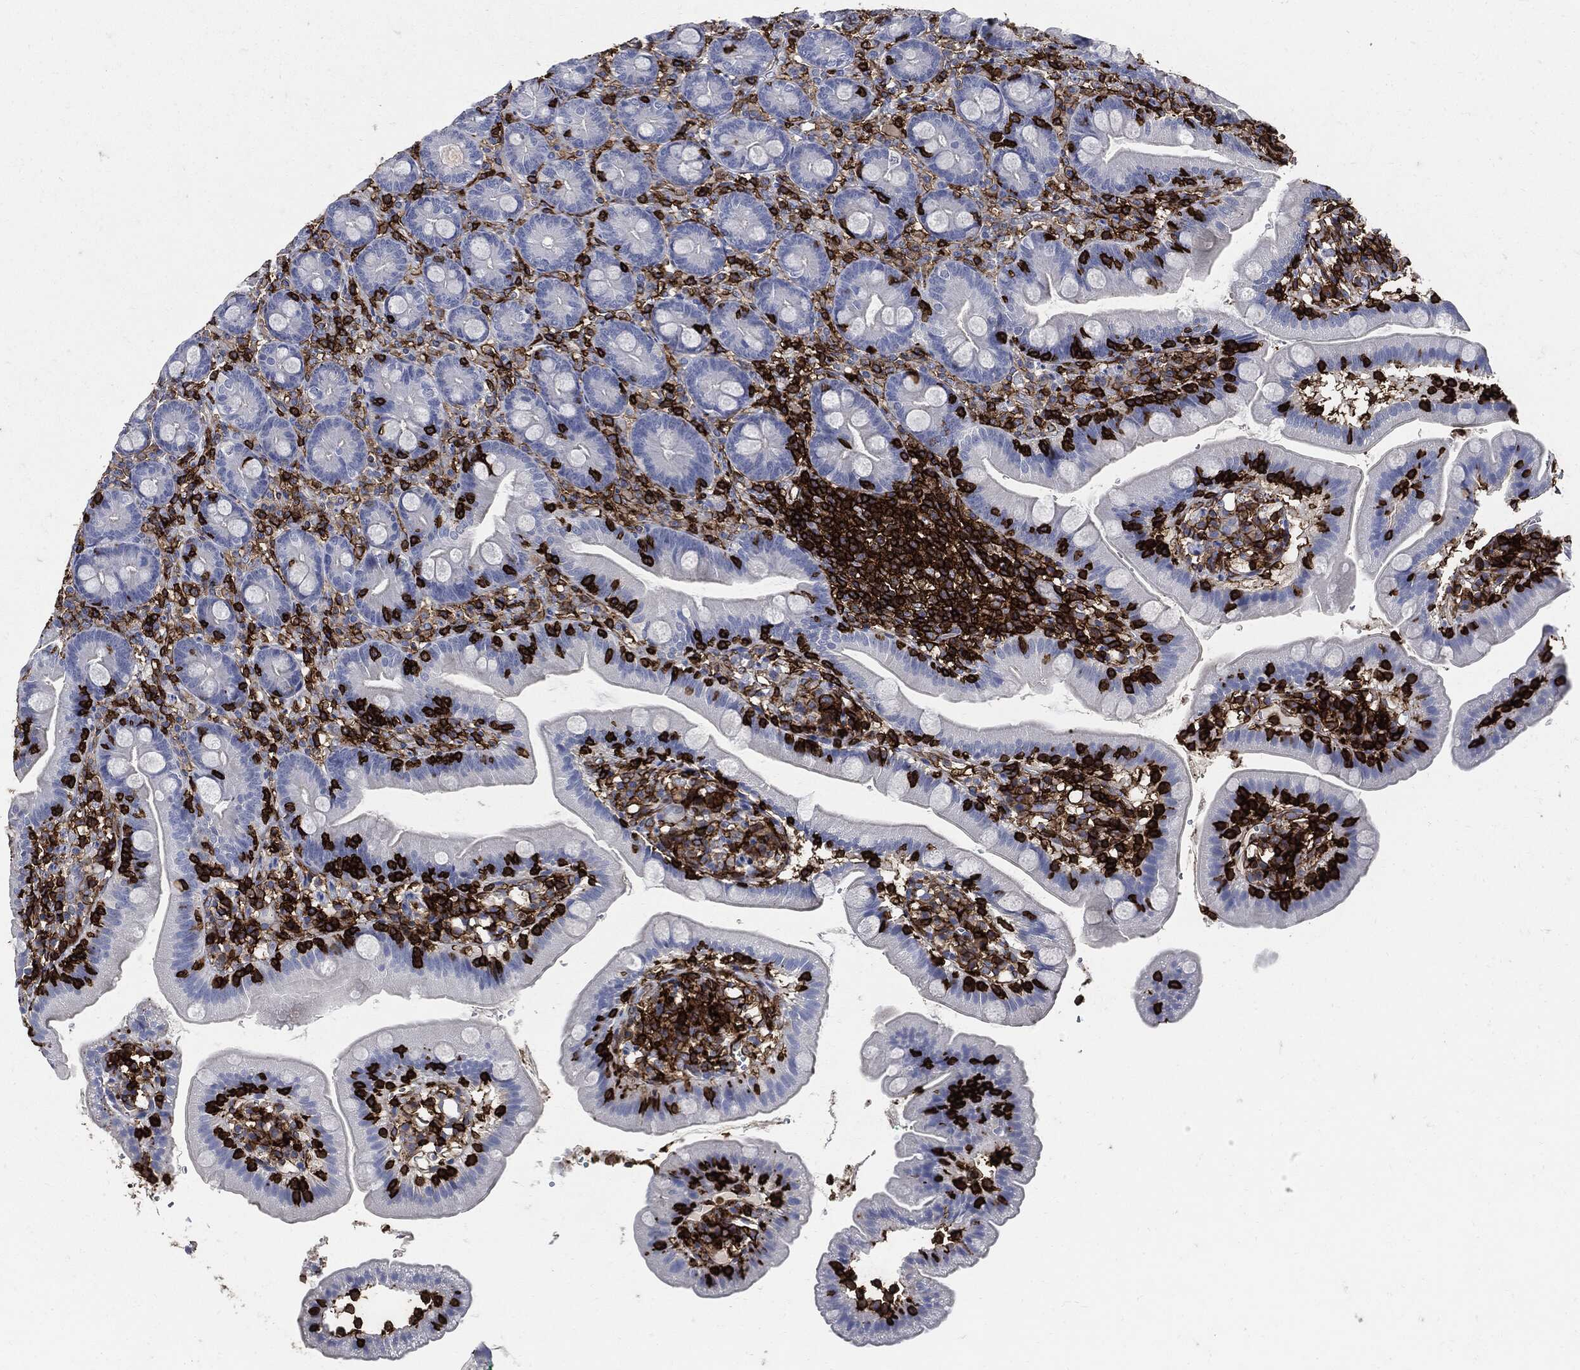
{"staining": {"intensity": "negative", "quantity": "none", "location": "none"}, "tissue": "duodenum", "cell_type": "Glandular cells", "image_type": "normal", "snomed": [{"axis": "morphology", "description": "Normal tissue, NOS"}, {"axis": "topography", "description": "Duodenum"}], "caption": "The micrograph displays no significant expression in glandular cells of duodenum. Nuclei are stained in blue.", "gene": "PTPRC", "patient": {"sex": "female", "age": 67}}